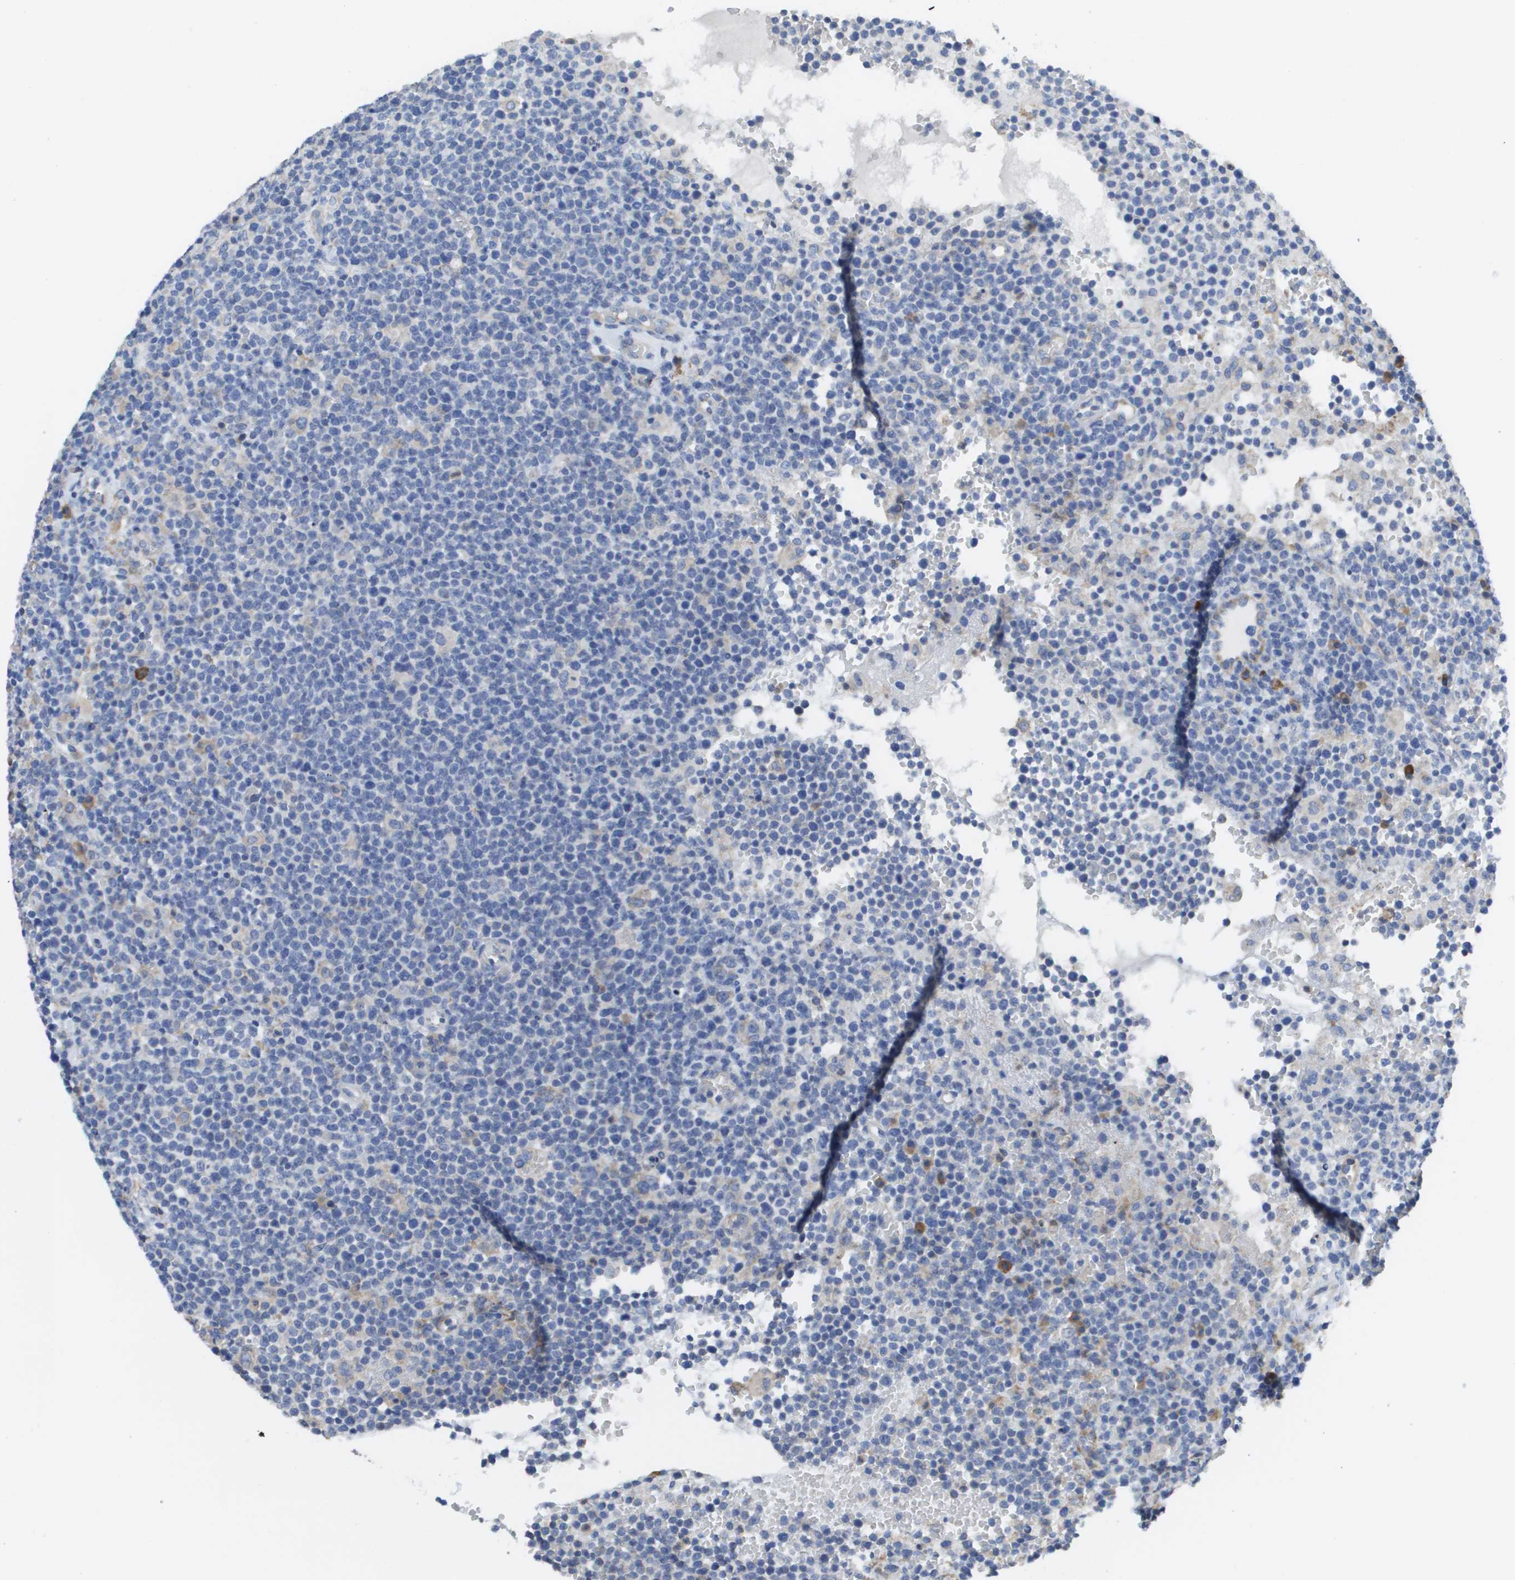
{"staining": {"intensity": "negative", "quantity": "none", "location": "none"}, "tissue": "lymphoma", "cell_type": "Tumor cells", "image_type": "cancer", "snomed": [{"axis": "morphology", "description": "Malignant lymphoma, non-Hodgkin's type, High grade"}, {"axis": "topography", "description": "Lymph node"}], "caption": "A high-resolution micrograph shows immunohistochemistry staining of high-grade malignant lymphoma, non-Hodgkin's type, which shows no significant staining in tumor cells.", "gene": "SDR42E1", "patient": {"sex": "male", "age": 61}}